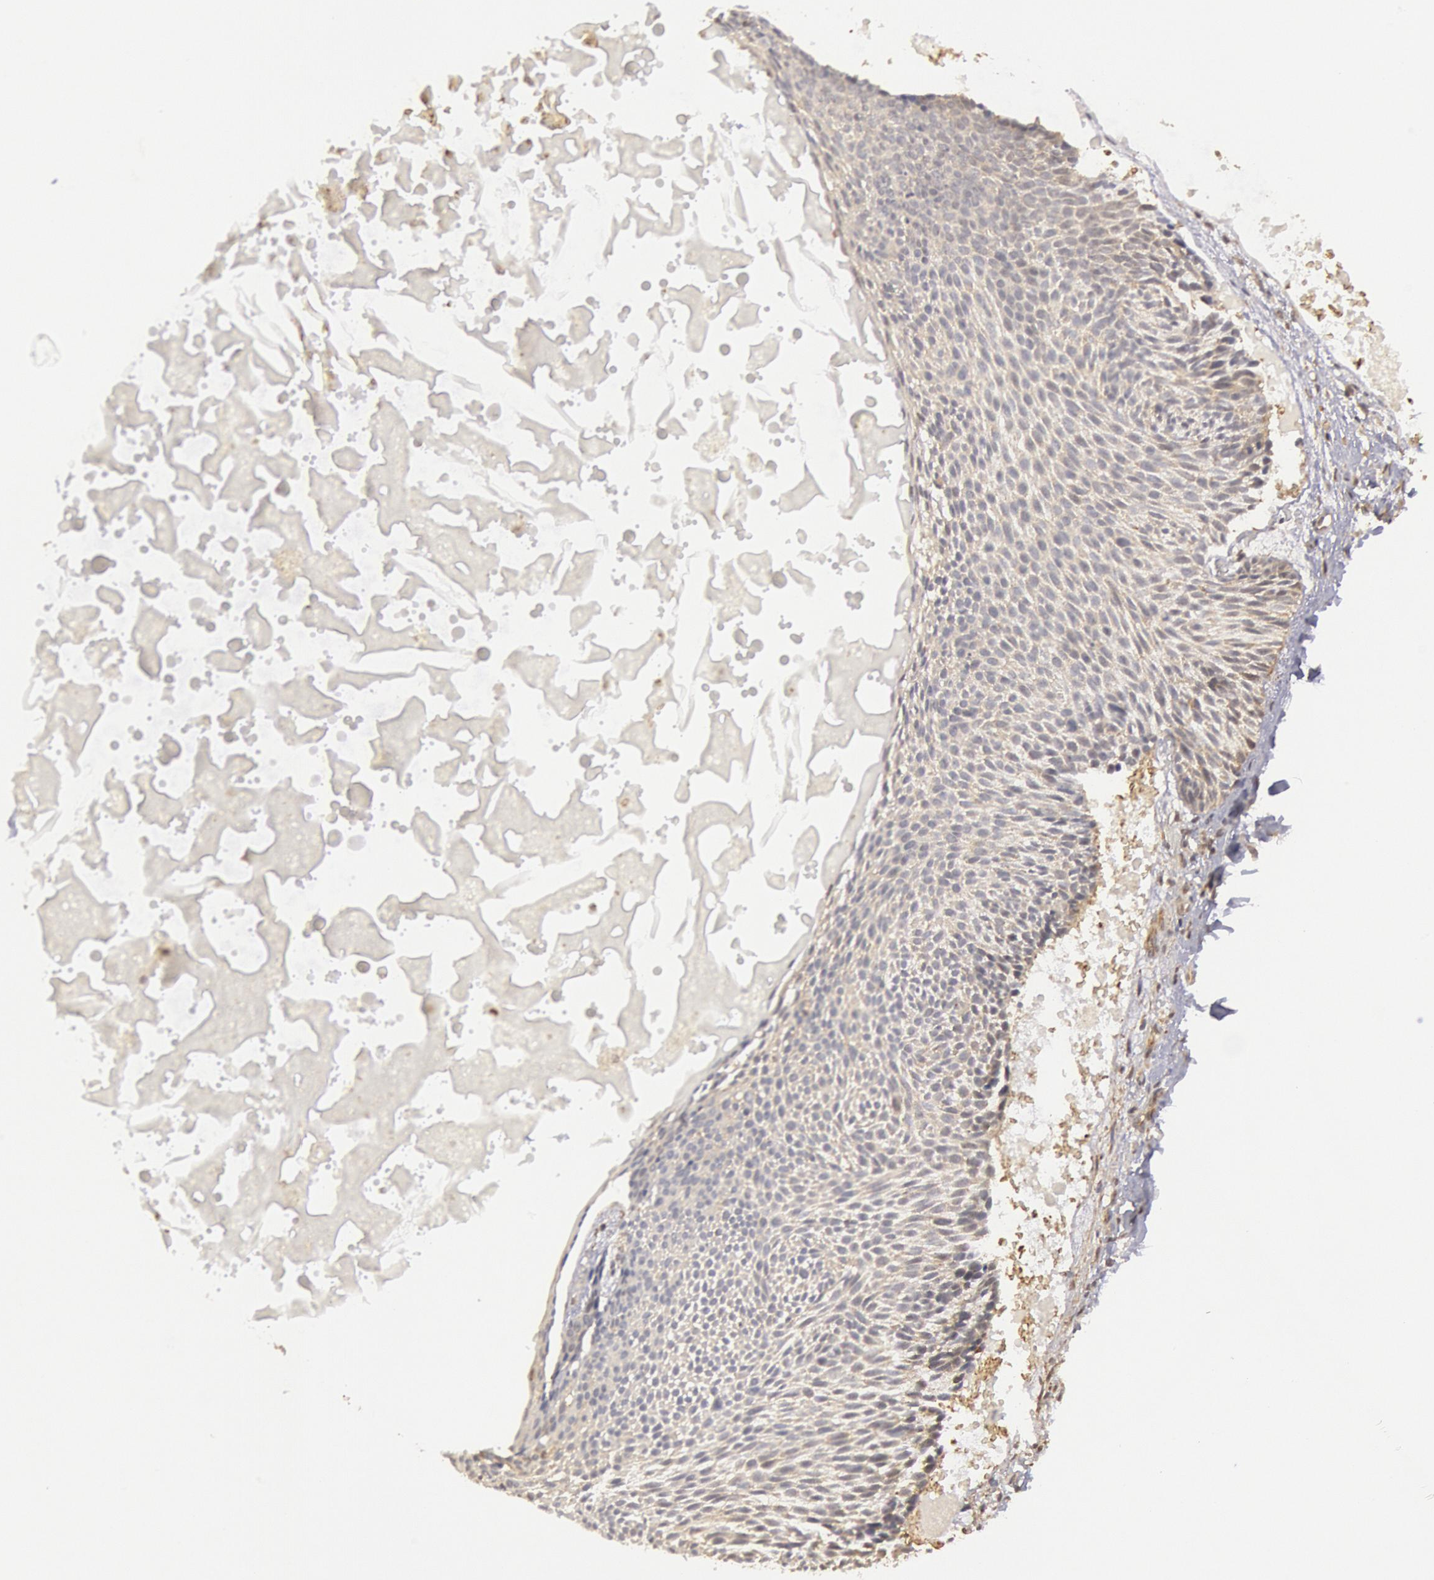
{"staining": {"intensity": "weak", "quantity": ">75%", "location": "cytoplasmic/membranous"}, "tissue": "skin cancer", "cell_type": "Tumor cells", "image_type": "cancer", "snomed": [{"axis": "morphology", "description": "Basal cell carcinoma"}, {"axis": "topography", "description": "Skin"}], "caption": "This histopathology image reveals IHC staining of human skin basal cell carcinoma, with low weak cytoplasmic/membranous expression in approximately >75% of tumor cells.", "gene": "USP14", "patient": {"sex": "male", "age": 84}}